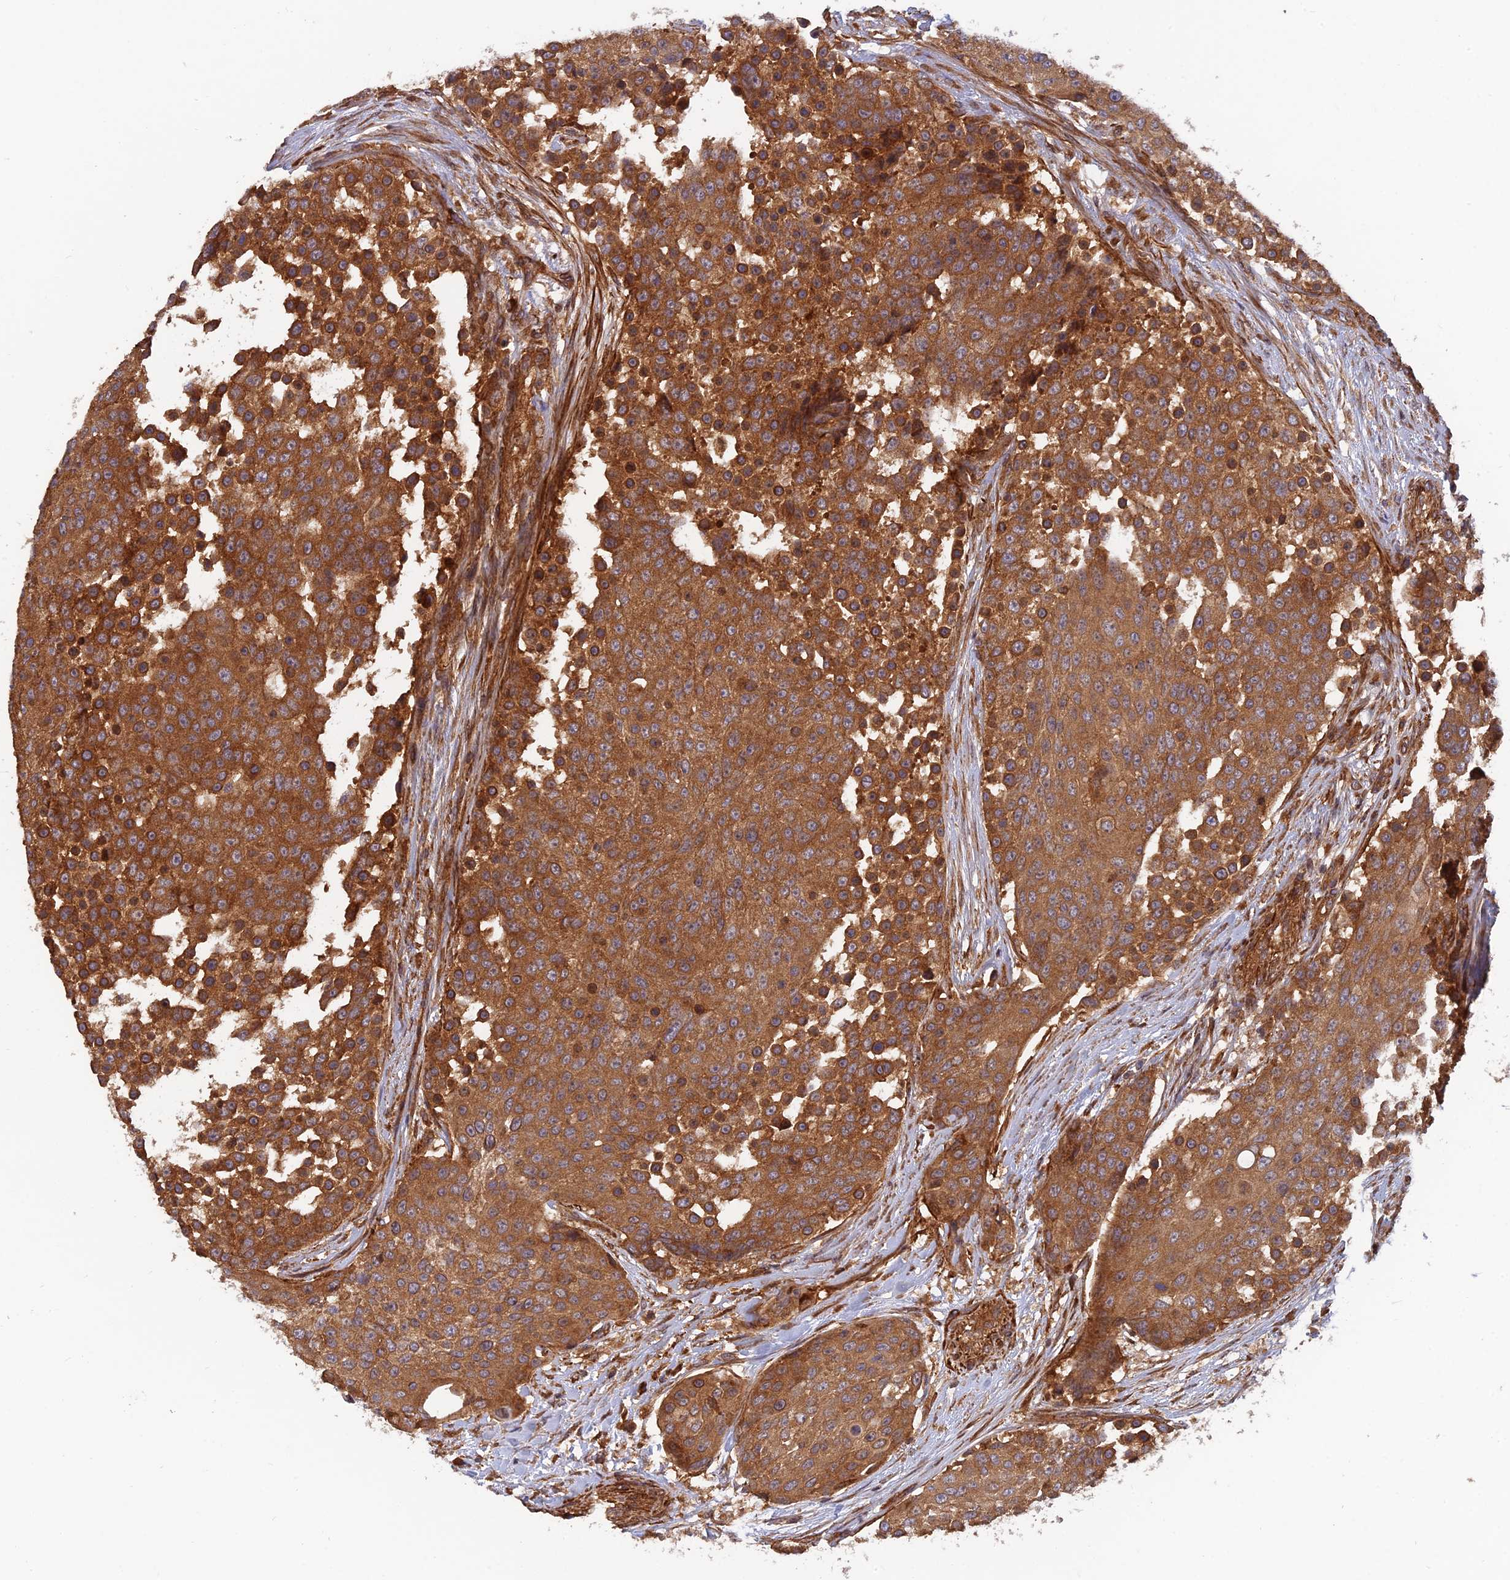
{"staining": {"intensity": "moderate", "quantity": ">75%", "location": "cytoplasmic/membranous"}, "tissue": "urothelial cancer", "cell_type": "Tumor cells", "image_type": "cancer", "snomed": [{"axis": "morphology", "description": "Urothelial carcinoma, High grade"}, {"axis": "topography", "description": "Urinary bladder"}], "caption": "Immunohistochemical staining of human high-grade urothelial carcinoma displays moderate cytoplasmic/membranous protein positivity in approximately >75% of tumor cells.", "gene": "RELCH", "patient": {"sex": "female", "age": 63}}